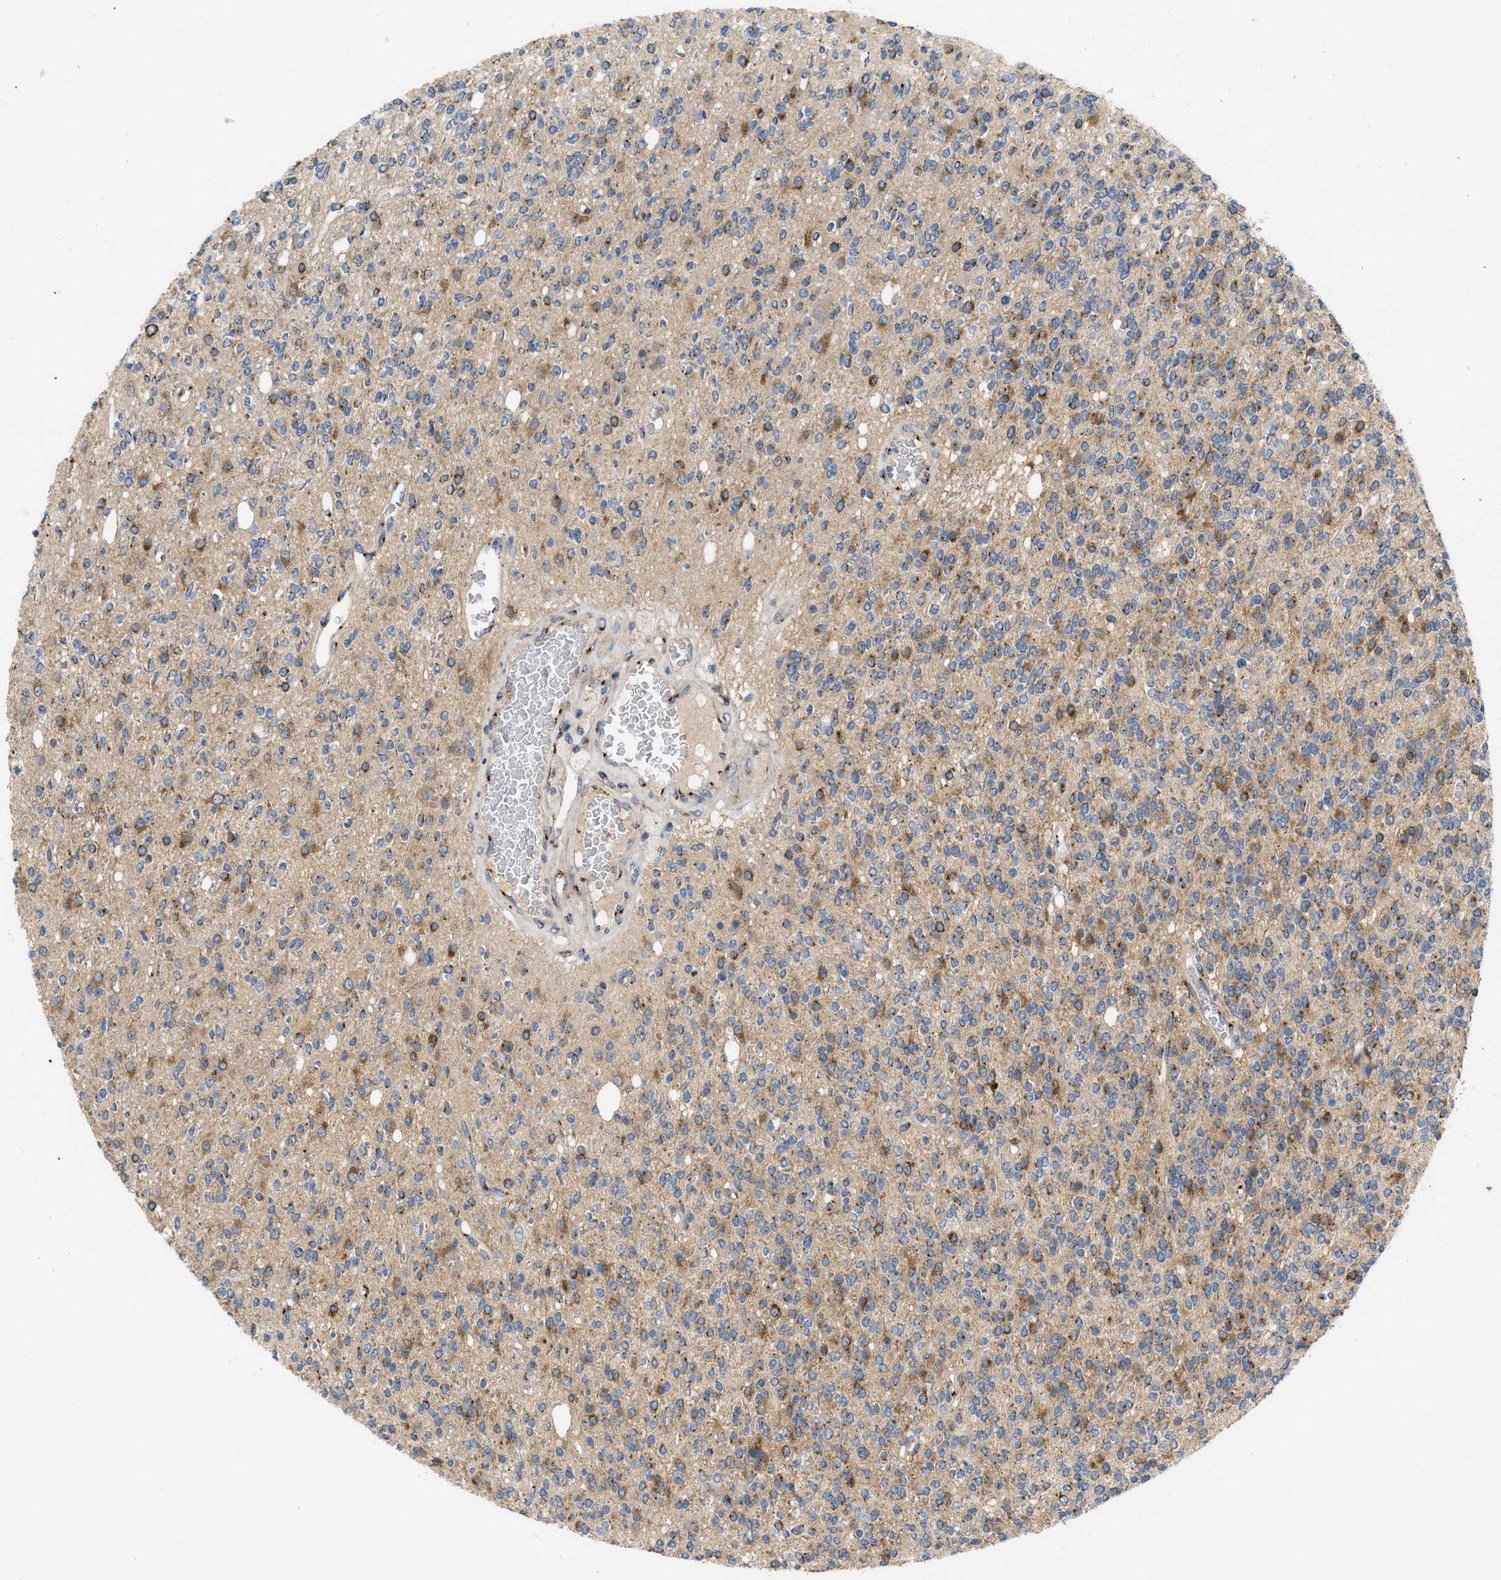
{"staining": {"intensity": "moderate", "quantity": ">75%", "location": "cytoplasmic/membranous"}, "tissue": "glioma", "cell_type": "Tumor cells", "image_type": "cancer", "snomed": [{"axis": "morphology", "description": "Glioma, malignant, High grade"}, {"axis": "topography", "description": "Brain"}], "caption": "High-magnification brightfield microscopy of high-grade glioma (malignant) stained with DAB (3,3'-diaminobenzidine) (brown) and counterstained with hematoxylin (blue). tumor cells exhibit moderate cytoplasmic/membranous positivity is present in about>75% of cells. (brown staining indicates protein expression, while blue staining denotes nuclei).", "gene": "ZNF70", "patient": {"sex": "male", "age": 34}}